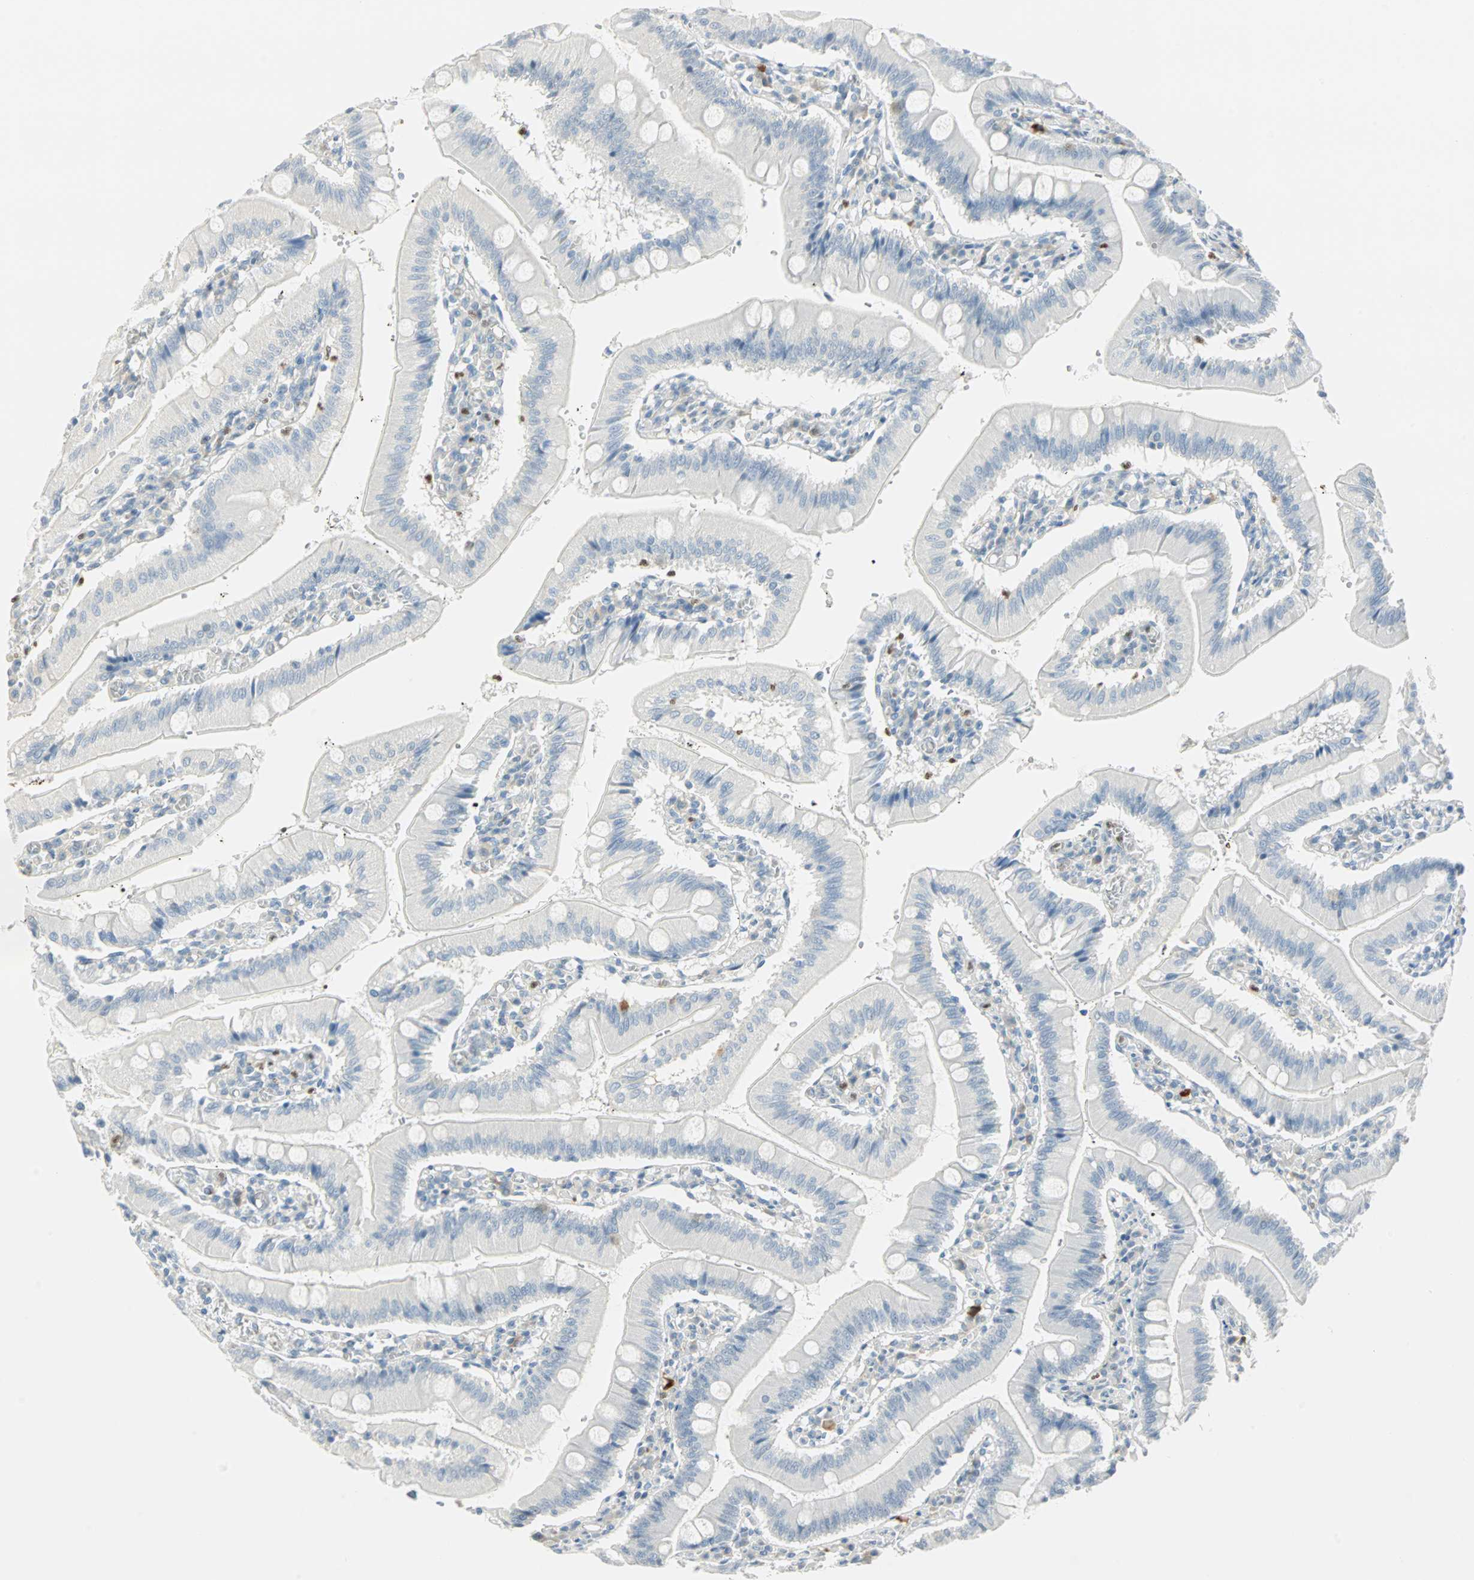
{"staining": {"intensity": "negative", "quantity": "none", "location": "none"}, "tissue": "small intestine", "cell_type": "Glandular cells", "image_type": "normal", "snomed": [{"axis": "morphology", "description": "Normal tissue, NOS"}, {"axis": "topography", "description": "Small intestine"}], "caption": "Small intestine was stained to show a protein in brown. There is no significant expression in glandular cells. (DAB immunohistochemistry (IHC) visualized using brightfield microscopy, high magnification).", "gene": "MLLT10", "patient": {"sex": "male", "age": 71}}